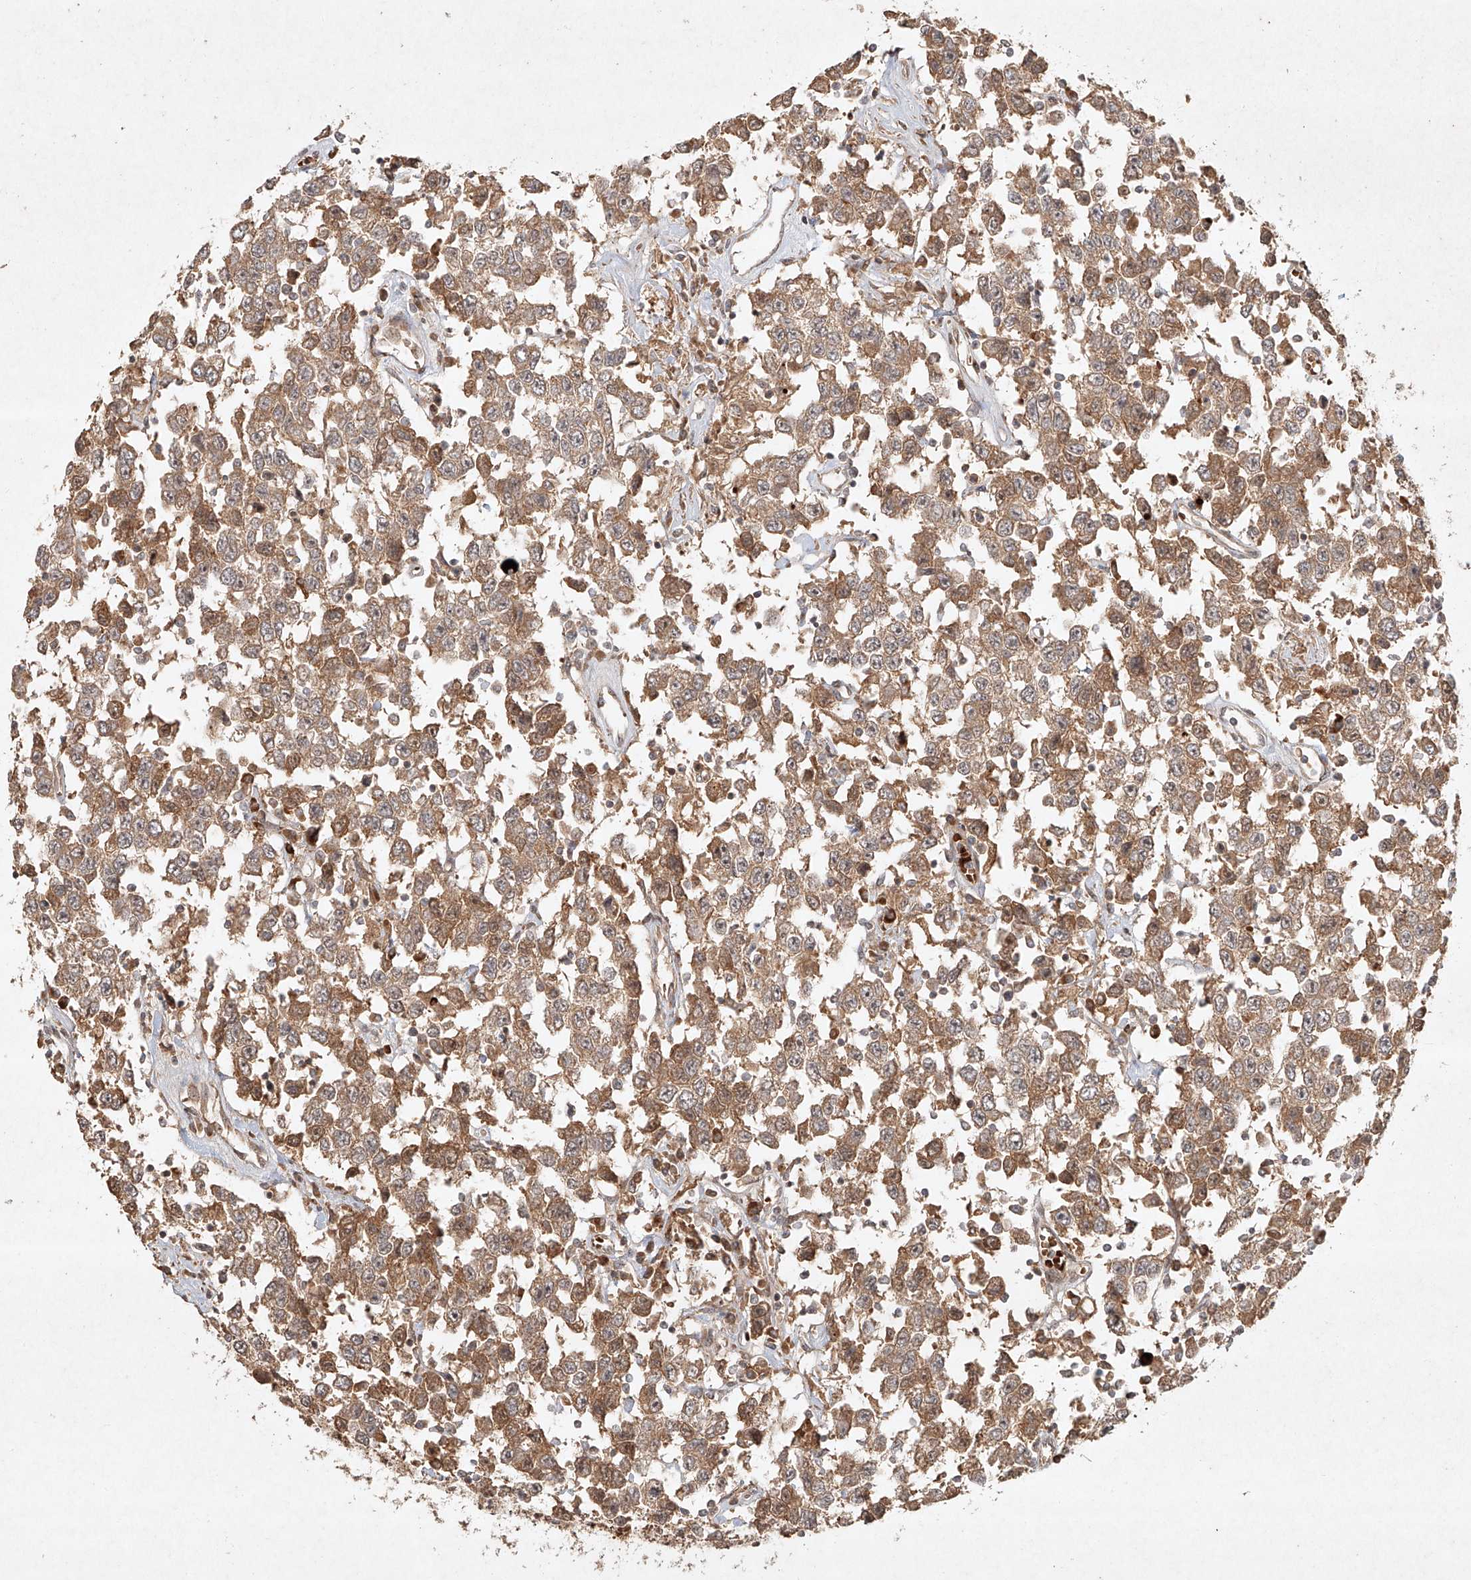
{"staining": {"intensity": "moderate", "quantity": ">75%", "location": "cytoplasmic/membranous"}, "tissue": "testis cancer", "cell_type": "Tumor cells", "image_type": "cancer", "snomed": [{"axis": "morphology", "description": "Seminoma, NOS"}, {"axis": "topography", "description": "Testis"}], "caption": "Immunohistochemistry (IHC) image of neoplastic tissue: testis seminoma stained using IHC displays medium levels of moderate protein expression localized specifically in the cytoplasmic/membranous of tumor cells, appearing as a cytoplasmic/membranous brown color.", "gene": "CYYR1", "patient": {"sex": "male", "age": 41}}